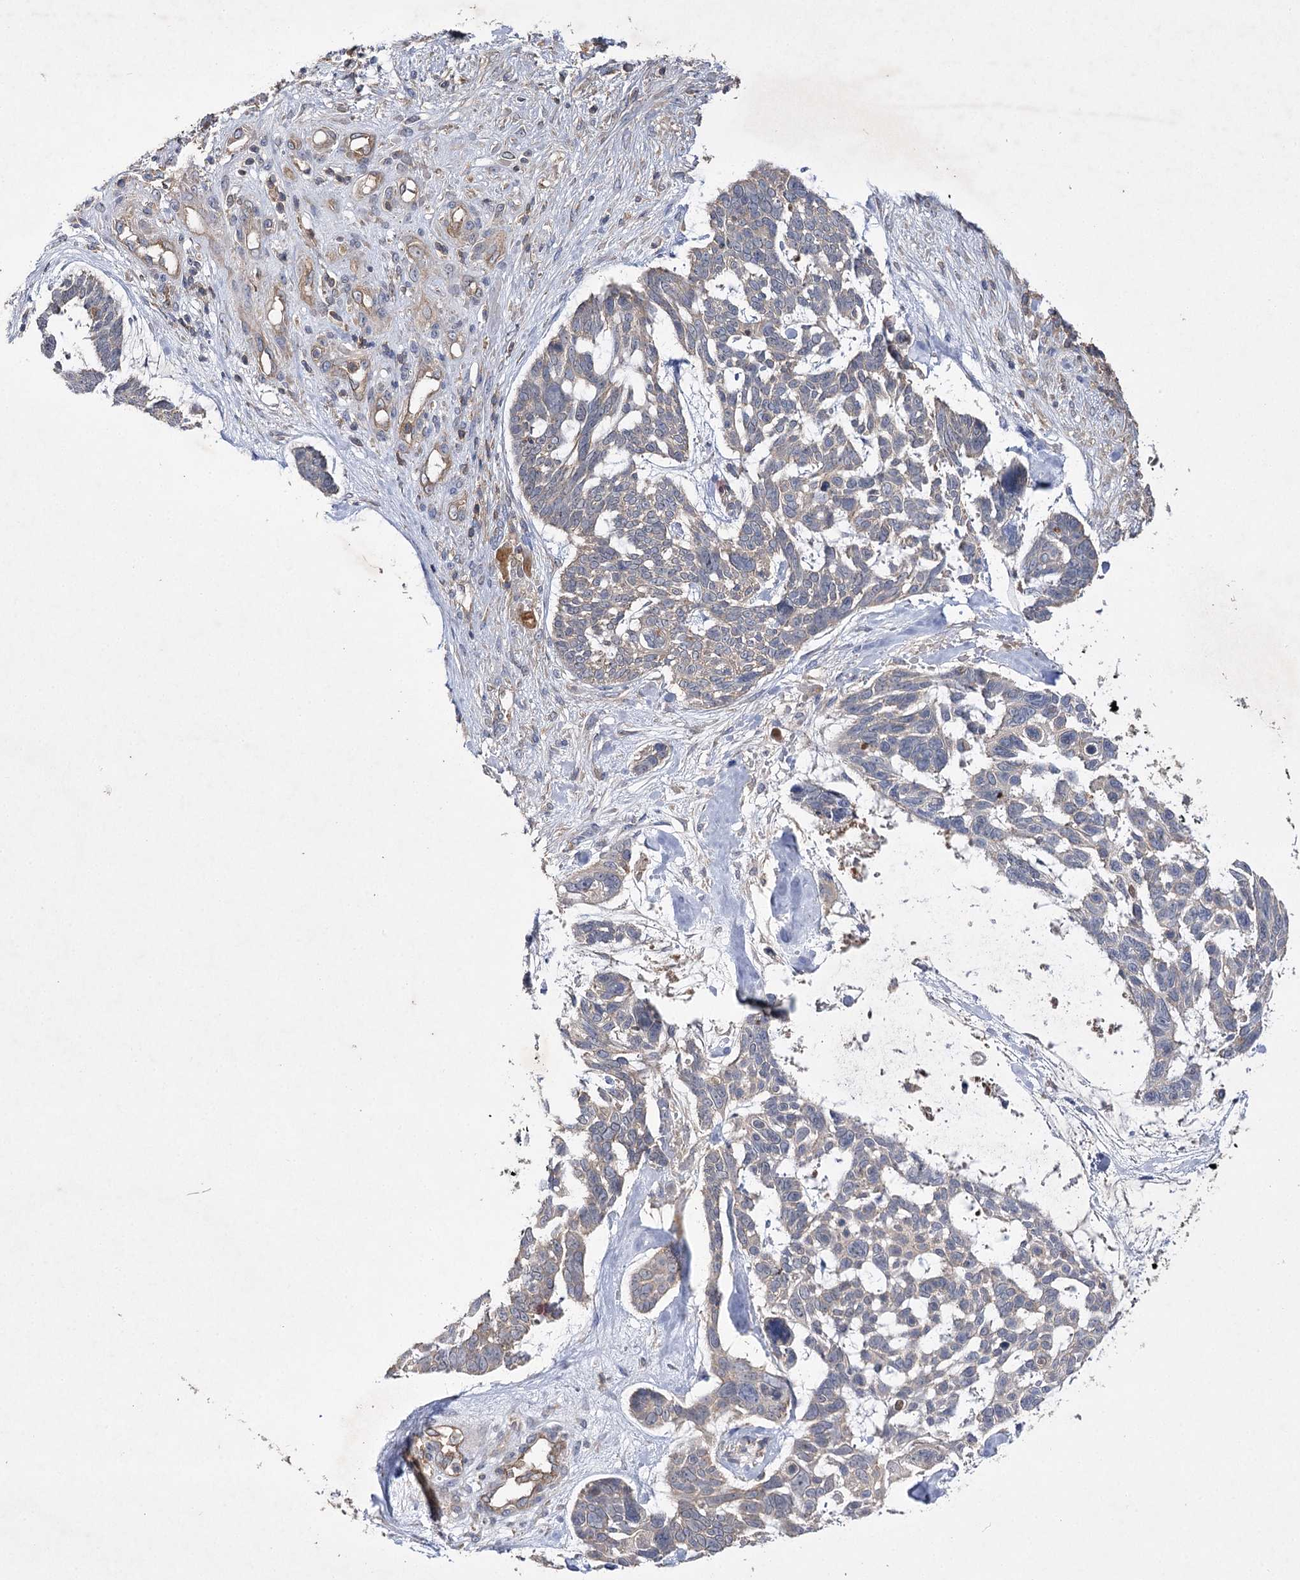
{"staining": {"intensity": "weak", "quantity": "<25%", "location": "cytoplasmic/membranous"}, "tissue": "skin cancer", "cell_type": "Tumor cells", "image_type": "cancer", "snomed": [{"axis": "morphology", "description": "Basal cell carcinoma"}, {"axis": "topography", "description": "Skin"}], "caption": "The image demonstrates no significant expression in tumor cells of skin basal cell carcinoma.", "gene": "BCR", "patient": {"sex": "male", "age": 88}}